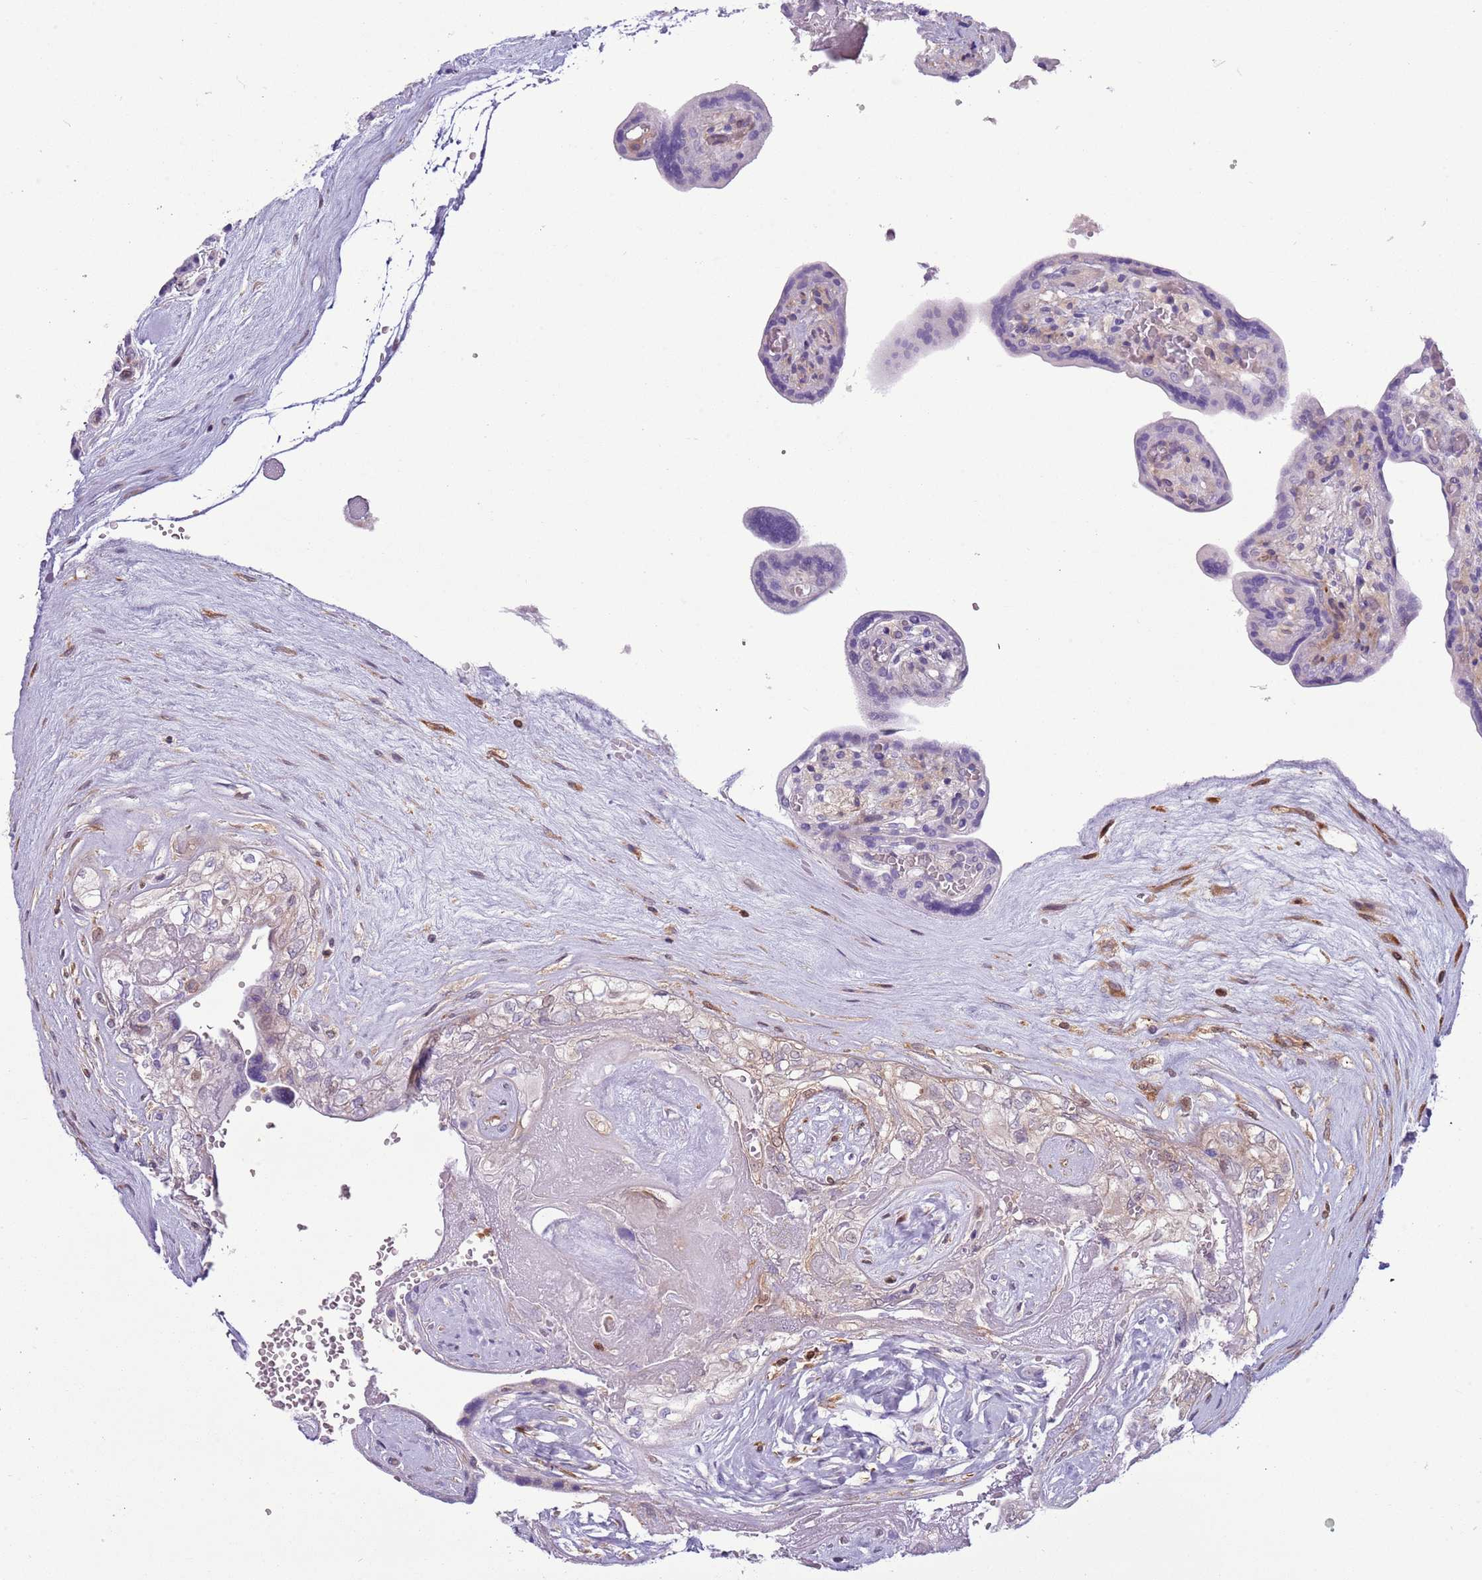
{"staining": {"intensity": "weak", "quantity": "<25%", "location": "nuclear"}, "tissue": "placenta", "cell_type": "Trophoblastic cells", "image_type": "normal", "snomed": [{"axis": "morphology", "description": "Normal tissue, NOS"}, {"axis": "topography", "description": "Placenta"}], "caption": "Immunohistochemical staining of unremarkable placenta shows no significant staining in trophoblastic cells.", "gene": "NBPF4", "patient": {"sex": "female", "age": 37}}